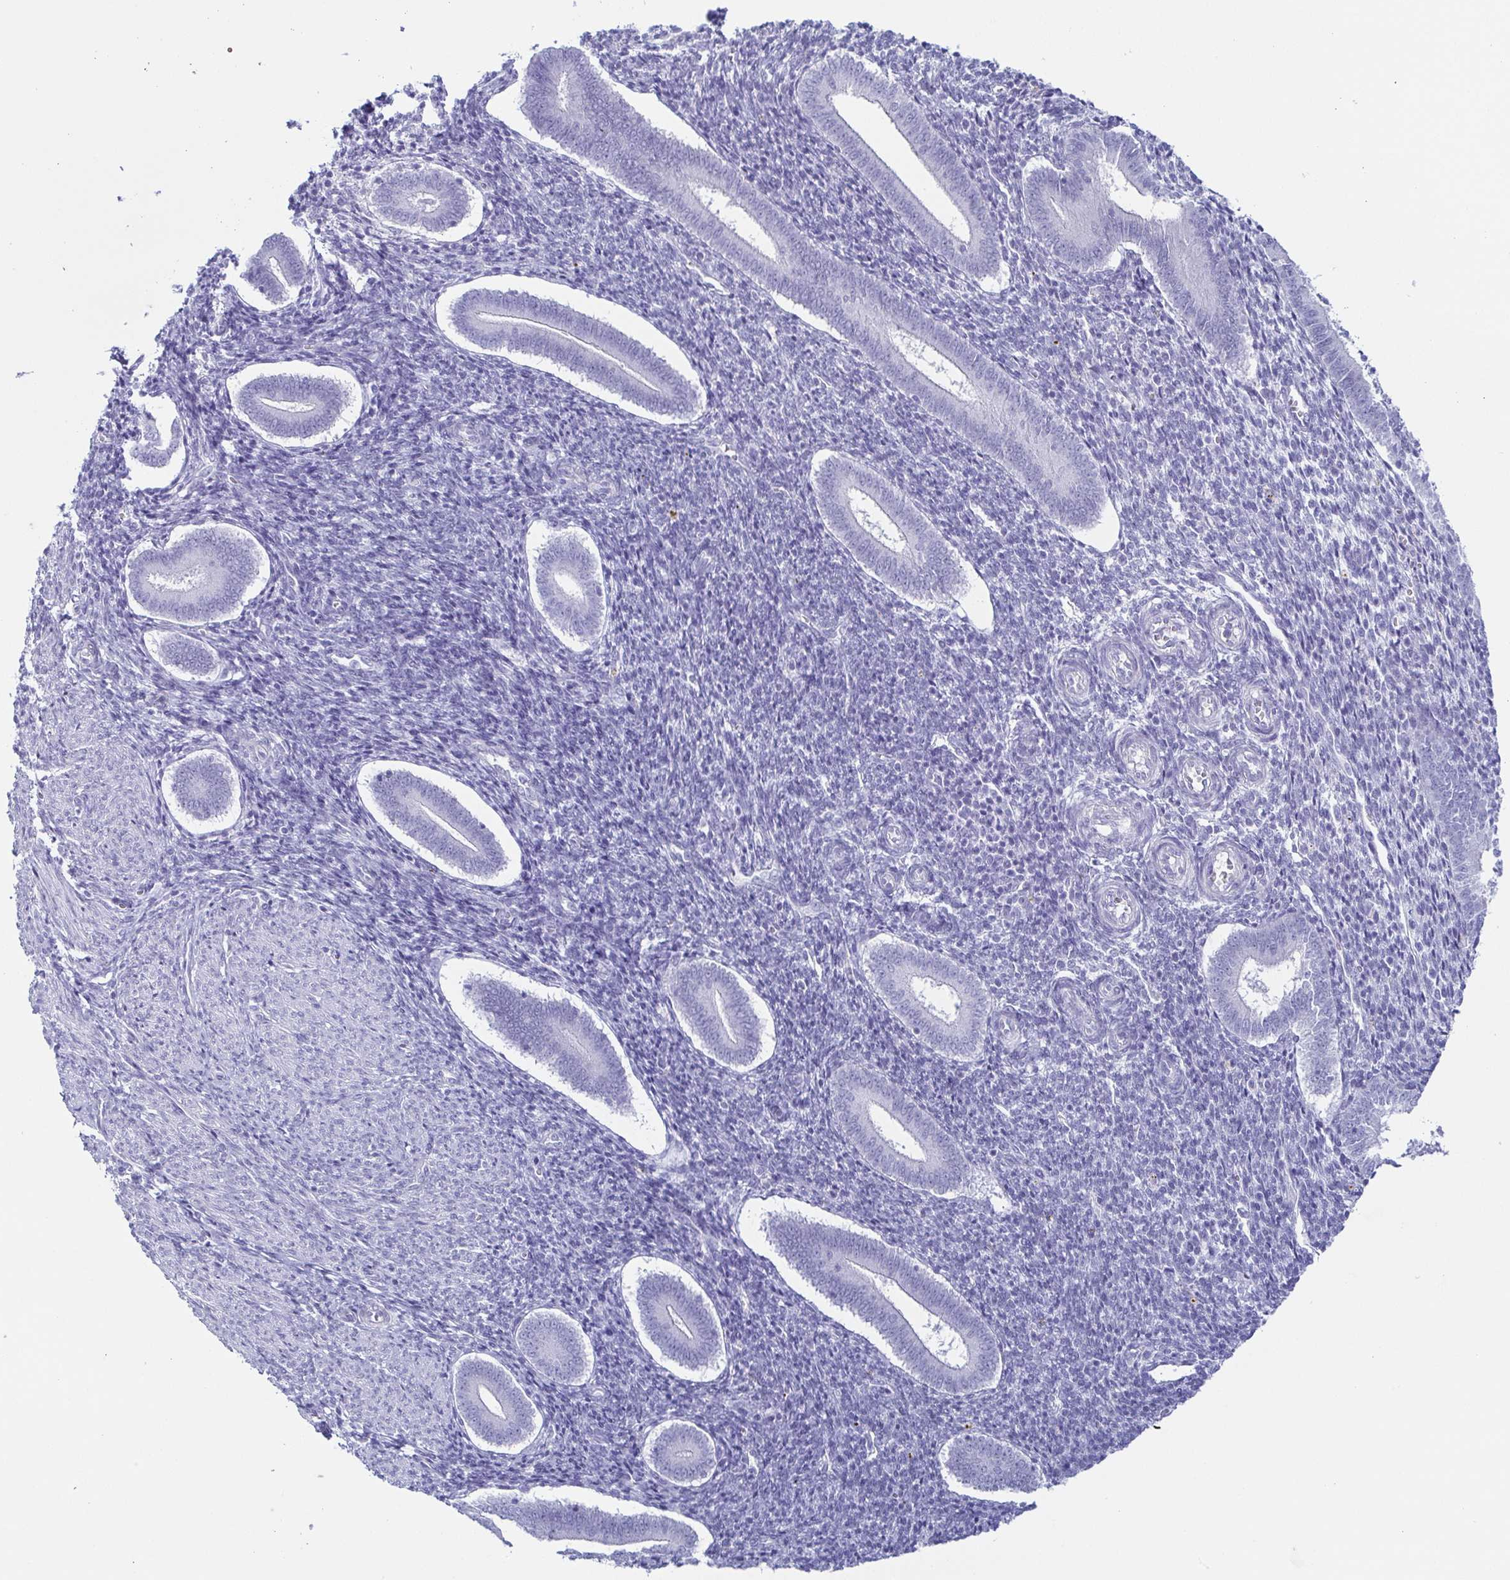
{"staining": {"intensity": "negative", "quantity": "none", "location": "none"}, "tissue": "endometrium", "cell_type": "Cells in endometrial stroma", "image_type": "normal", "snomed": [{"axis": "morphology", "description": "Normal tissue, NOS"}, {"axis": "topography", "description": "Endometrium"}], "caption": "DAB (3,3'-diaminobenzidine) immunohistochemical staining of benign endometrium exhibits no significant positivity in cells in endometrial stroma.", "gene": "ENSG00000275778", "patient": {"sex": "female", "age": 25}}